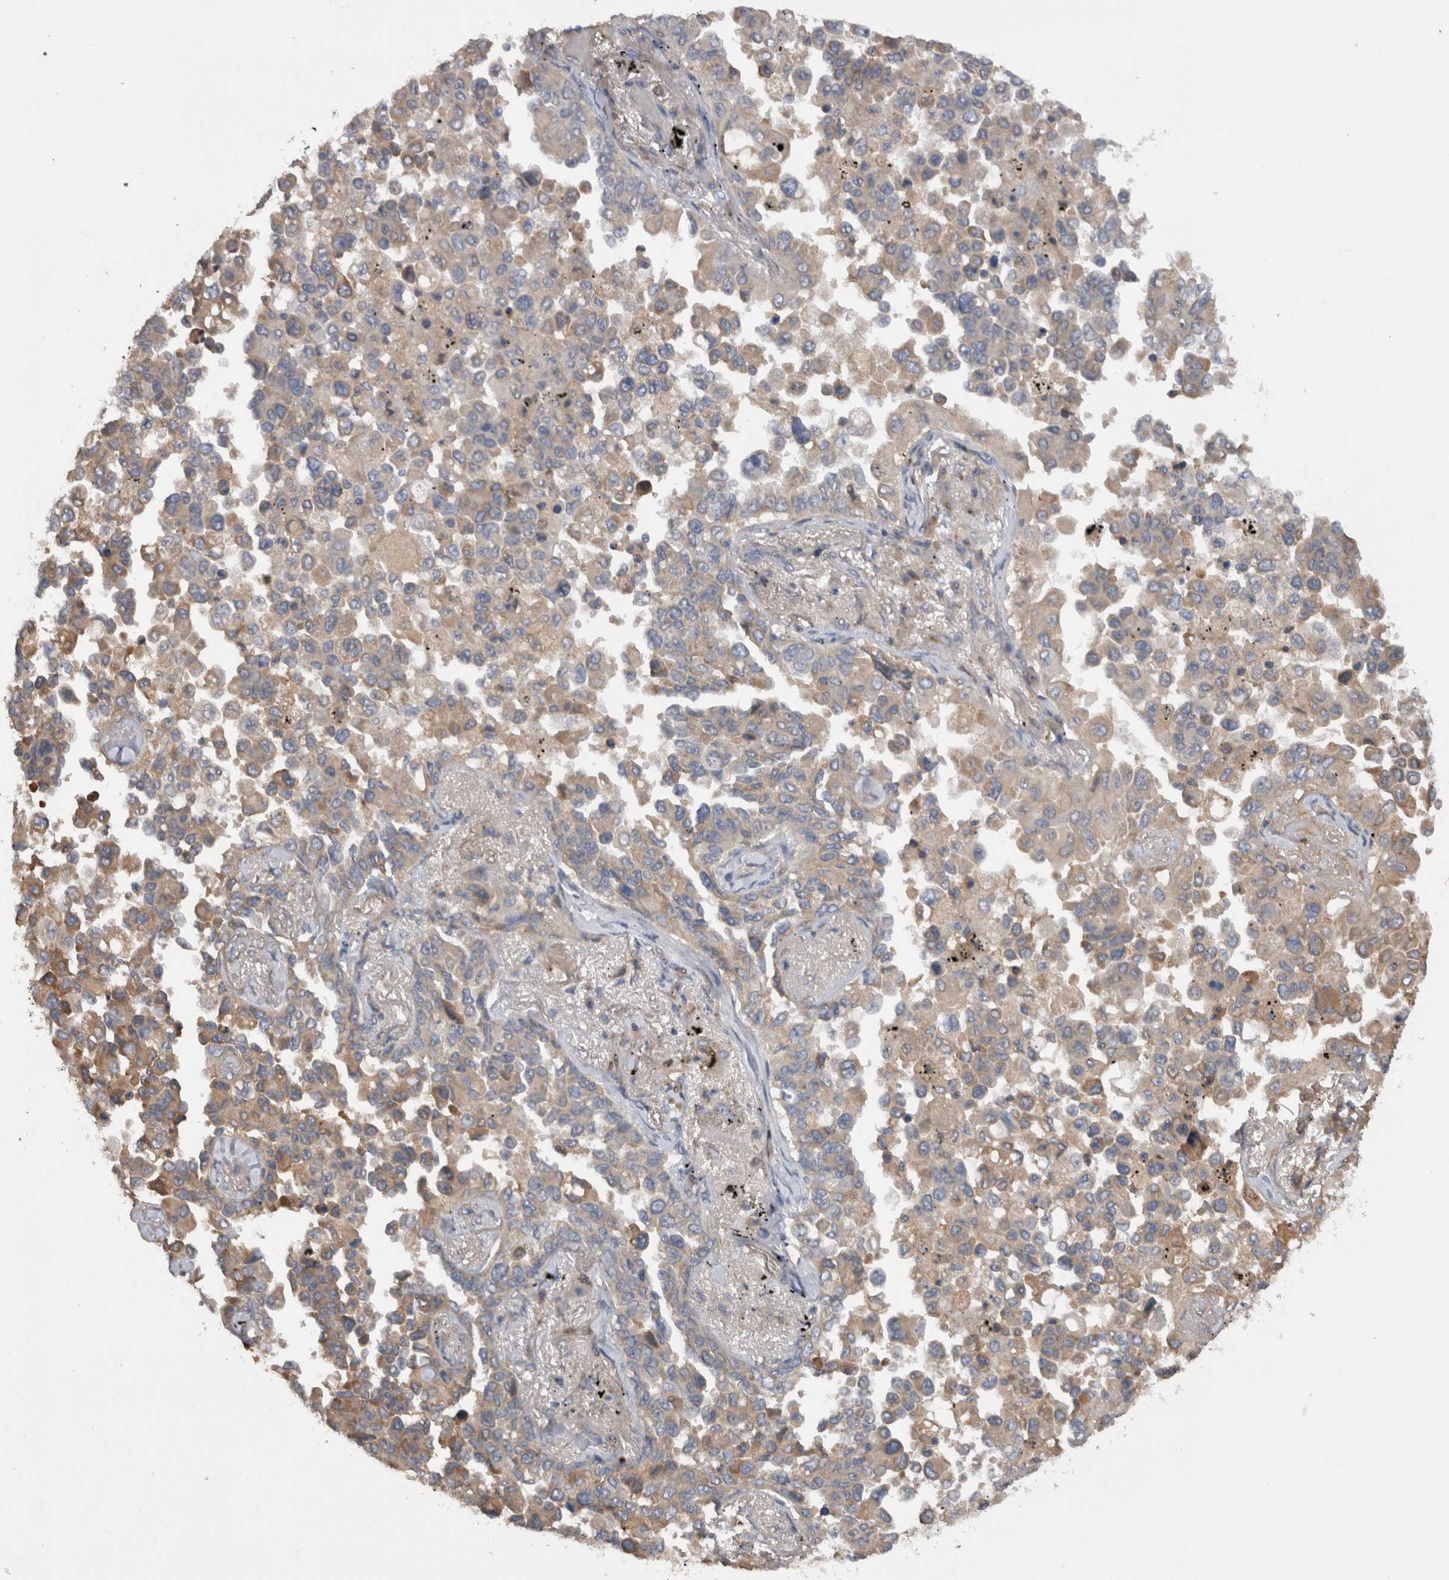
{"staining": {"intensity": "weak", "quantity": "25%-75%", "location": "cytoplasmic/membranous"}, "tissue": "lung cancer", "cell_type": "Tumor cells", "image_type": "cancer", "snomed": [{"axis": "morphology", "description": "Adenocarcinoma, NOS"}, {"axis": "topography", "description": "Lung"}], "caption": "Immunohistochemistry photomicrograph of lung cancer (adenocarcinoma) stained for a protein (brown), which shows low levels of weak cytoplasmic/membranous expression in approximately 25%-75% of tumor cells.", "gene": "TMED7", "patient": {"sex": "female", "age": 67}}